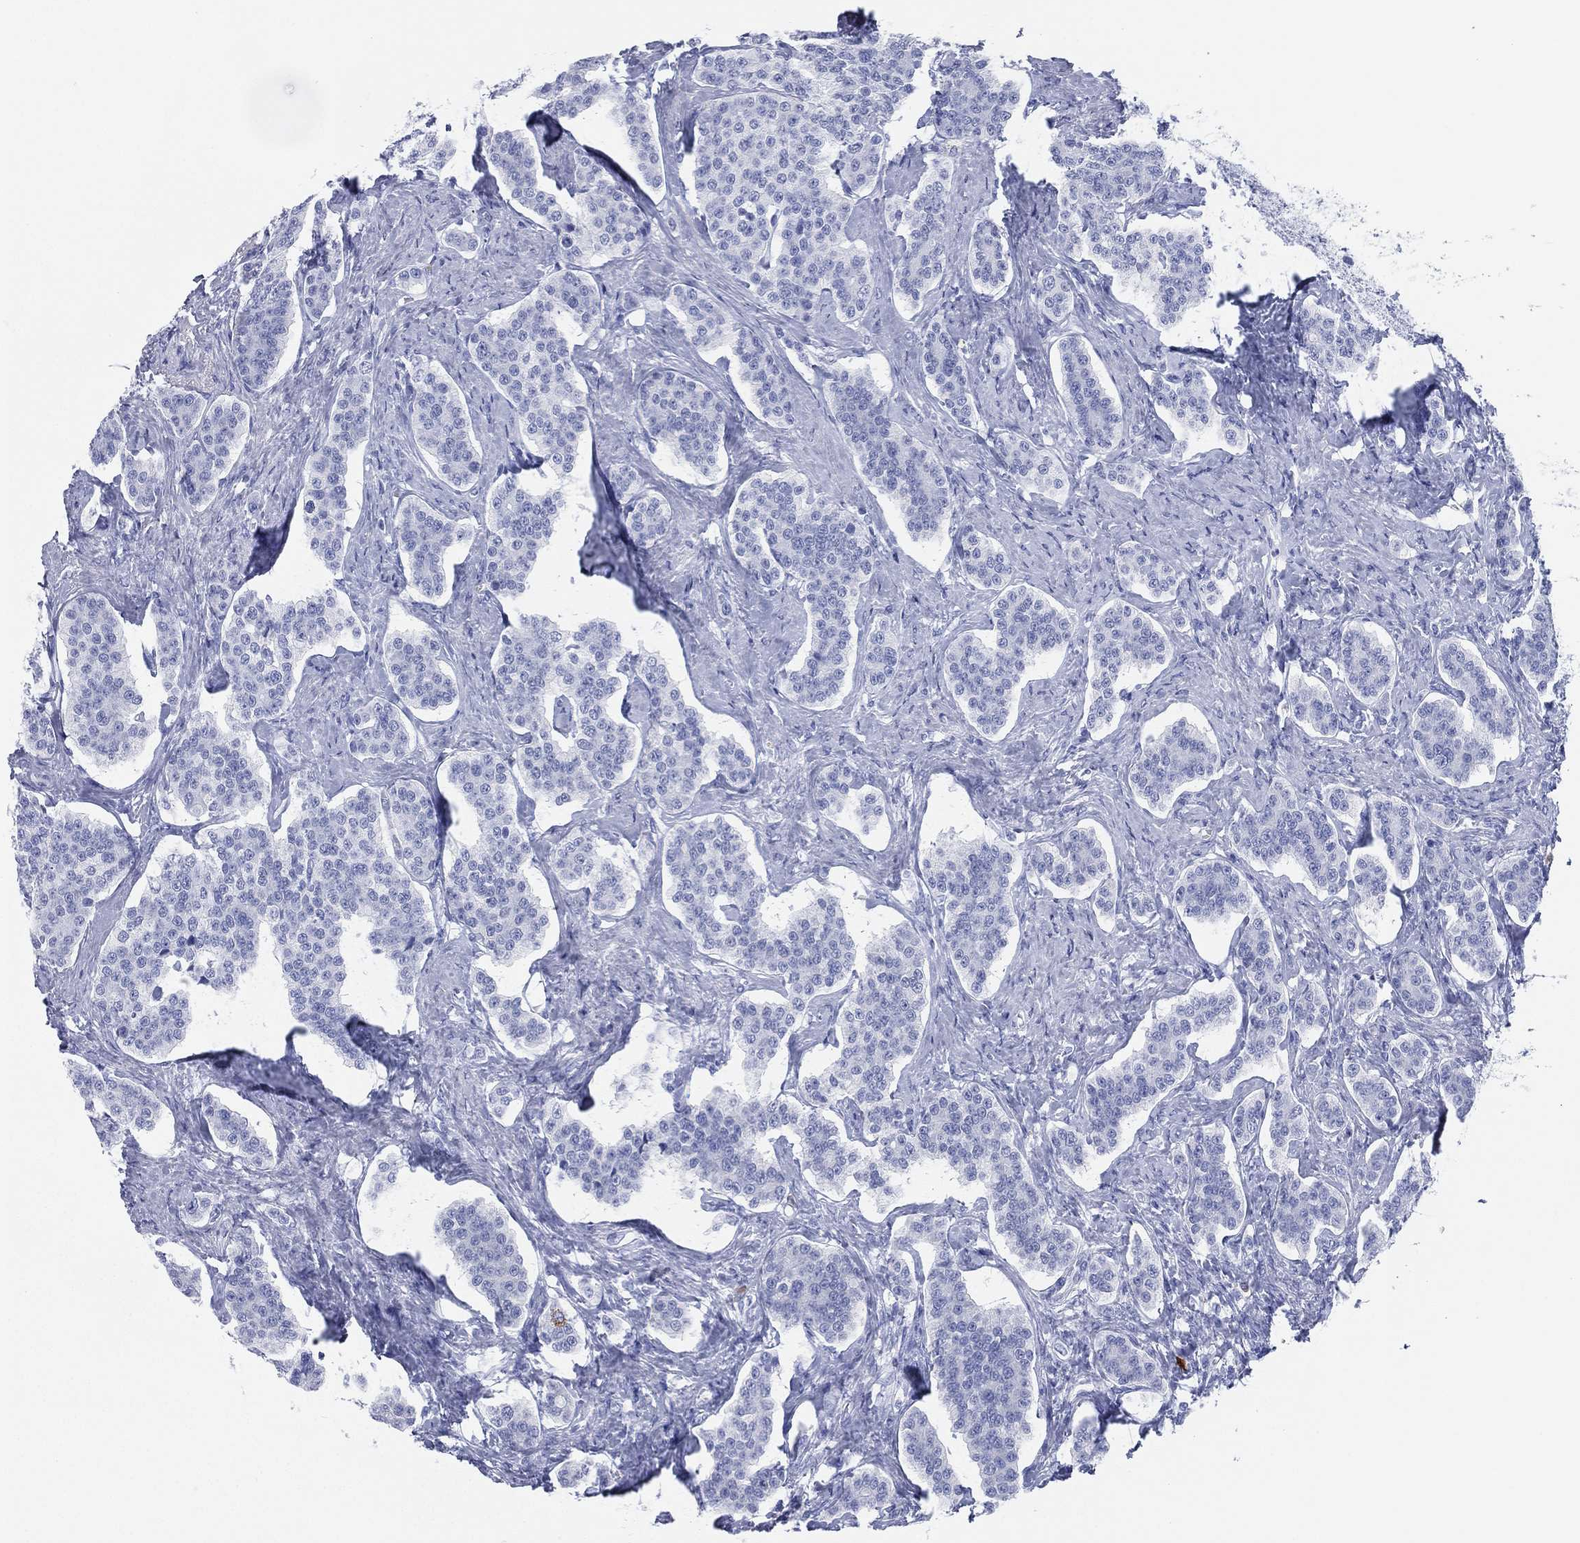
{"staining": {"intensity": "negative", "quantity": "none", "location": "none"}, "tissue": "carcinoid", "cell_type": "Tumor cells", "image_type": "cancer", "snomed": [{"axis": "morphology", "description": "Carcinoid, malignant, NOS"}, {"axis": "topography", "description": "Small intestine"}], "caption": "IHC of carcinoid shows no positivity in tumor cells. (IHC, brightfield microscopy, high magnification).", "gene": "CD79A", "patient": {"sex": "female", "age": 58}}